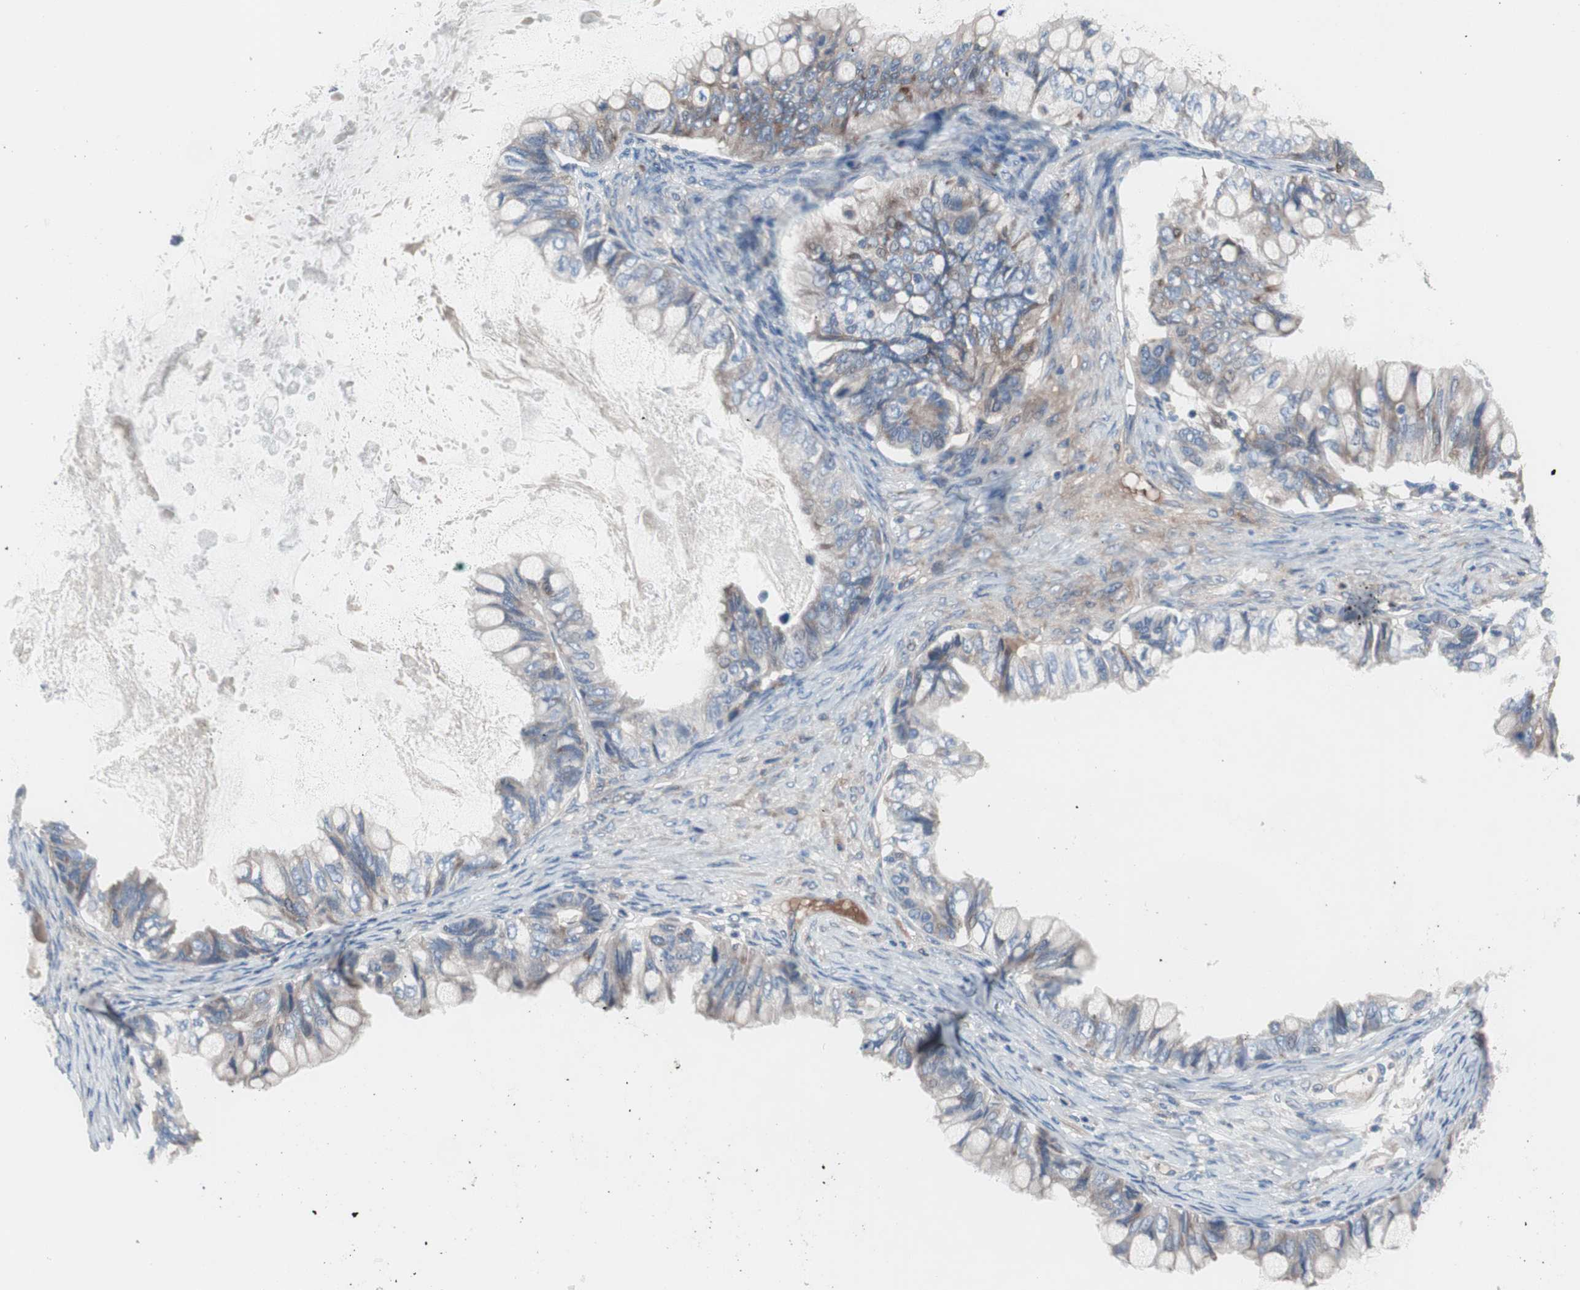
{"staining": {"intensity": "negative", "quantity": "none", "location": "none"}, "tissue": "ovarian cancer", "cell_type": "Tumor cells", "image_type": "cancer", "snomed": [{"axis": "morphology", "description": "Cystadenocarcinoma, mucinous, NOS"}, {"axis": "topography", "description": "Ovary"}], "caption": "This is an immunohistochemistry micrograph of human ovarian mucinous cystadenocarcinoma. There is no positivity in tumor cells.", "gene": "KANSL1", "patient": {"sex": "female", "age": 80}}